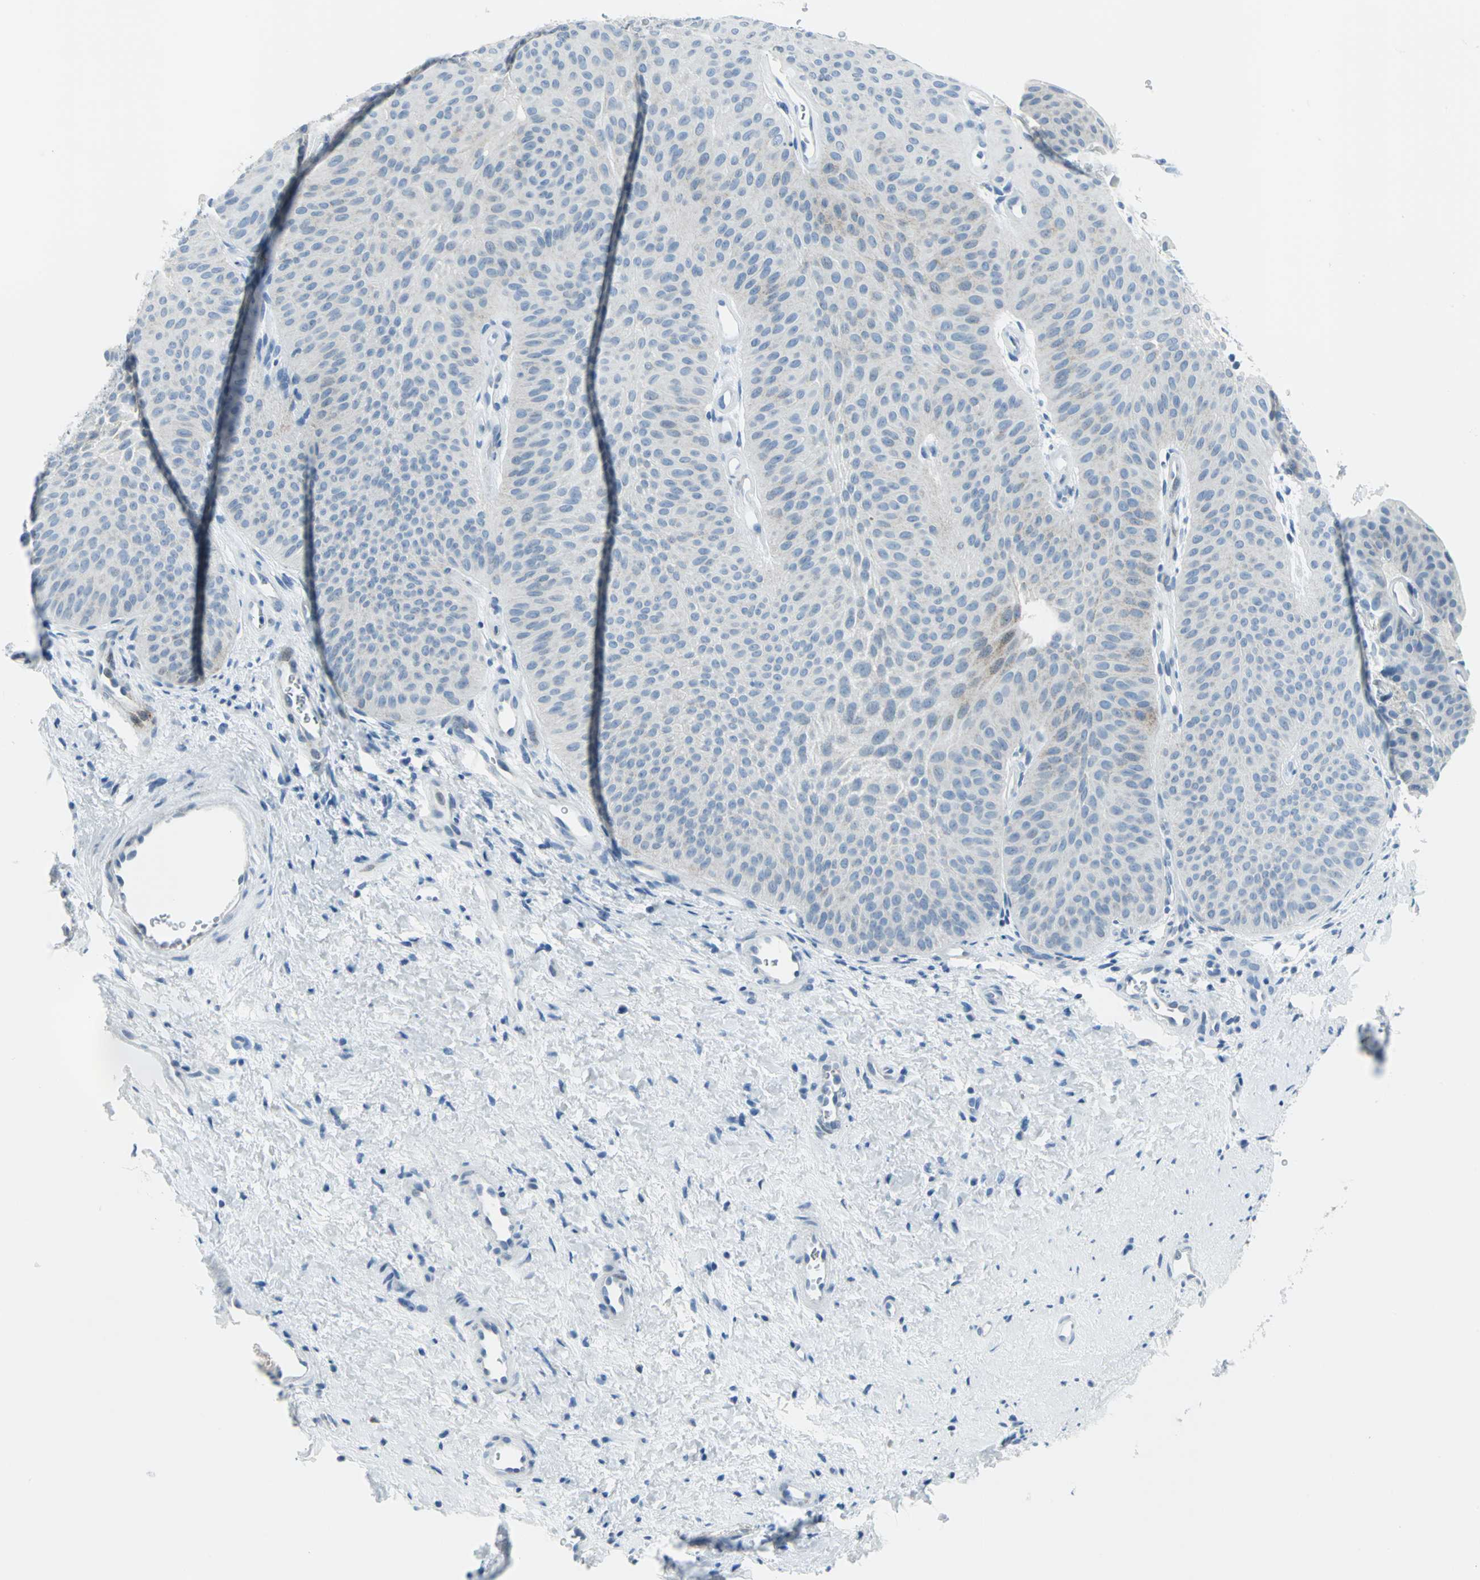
{"staining": {"intensity": "weak", "quantity": "<25%", "location": "cytoplasmic/membranous"}, "tissue": "urothelial cancer", "cell_type": "Tumor cells", "image_type": "cancer", "snomed": [{"axis": "morphology", "description": "Urothelial carcinoma, Low grade"}, {"axis": "topography", "description": "Urinary bladder"}], "caption": "Urothelial cancer was stained to show a protein in brown. There is no significant positivity in tumor cells.", "gene": "DNAI2", "patient": {"sex": "female", "age": 60}}